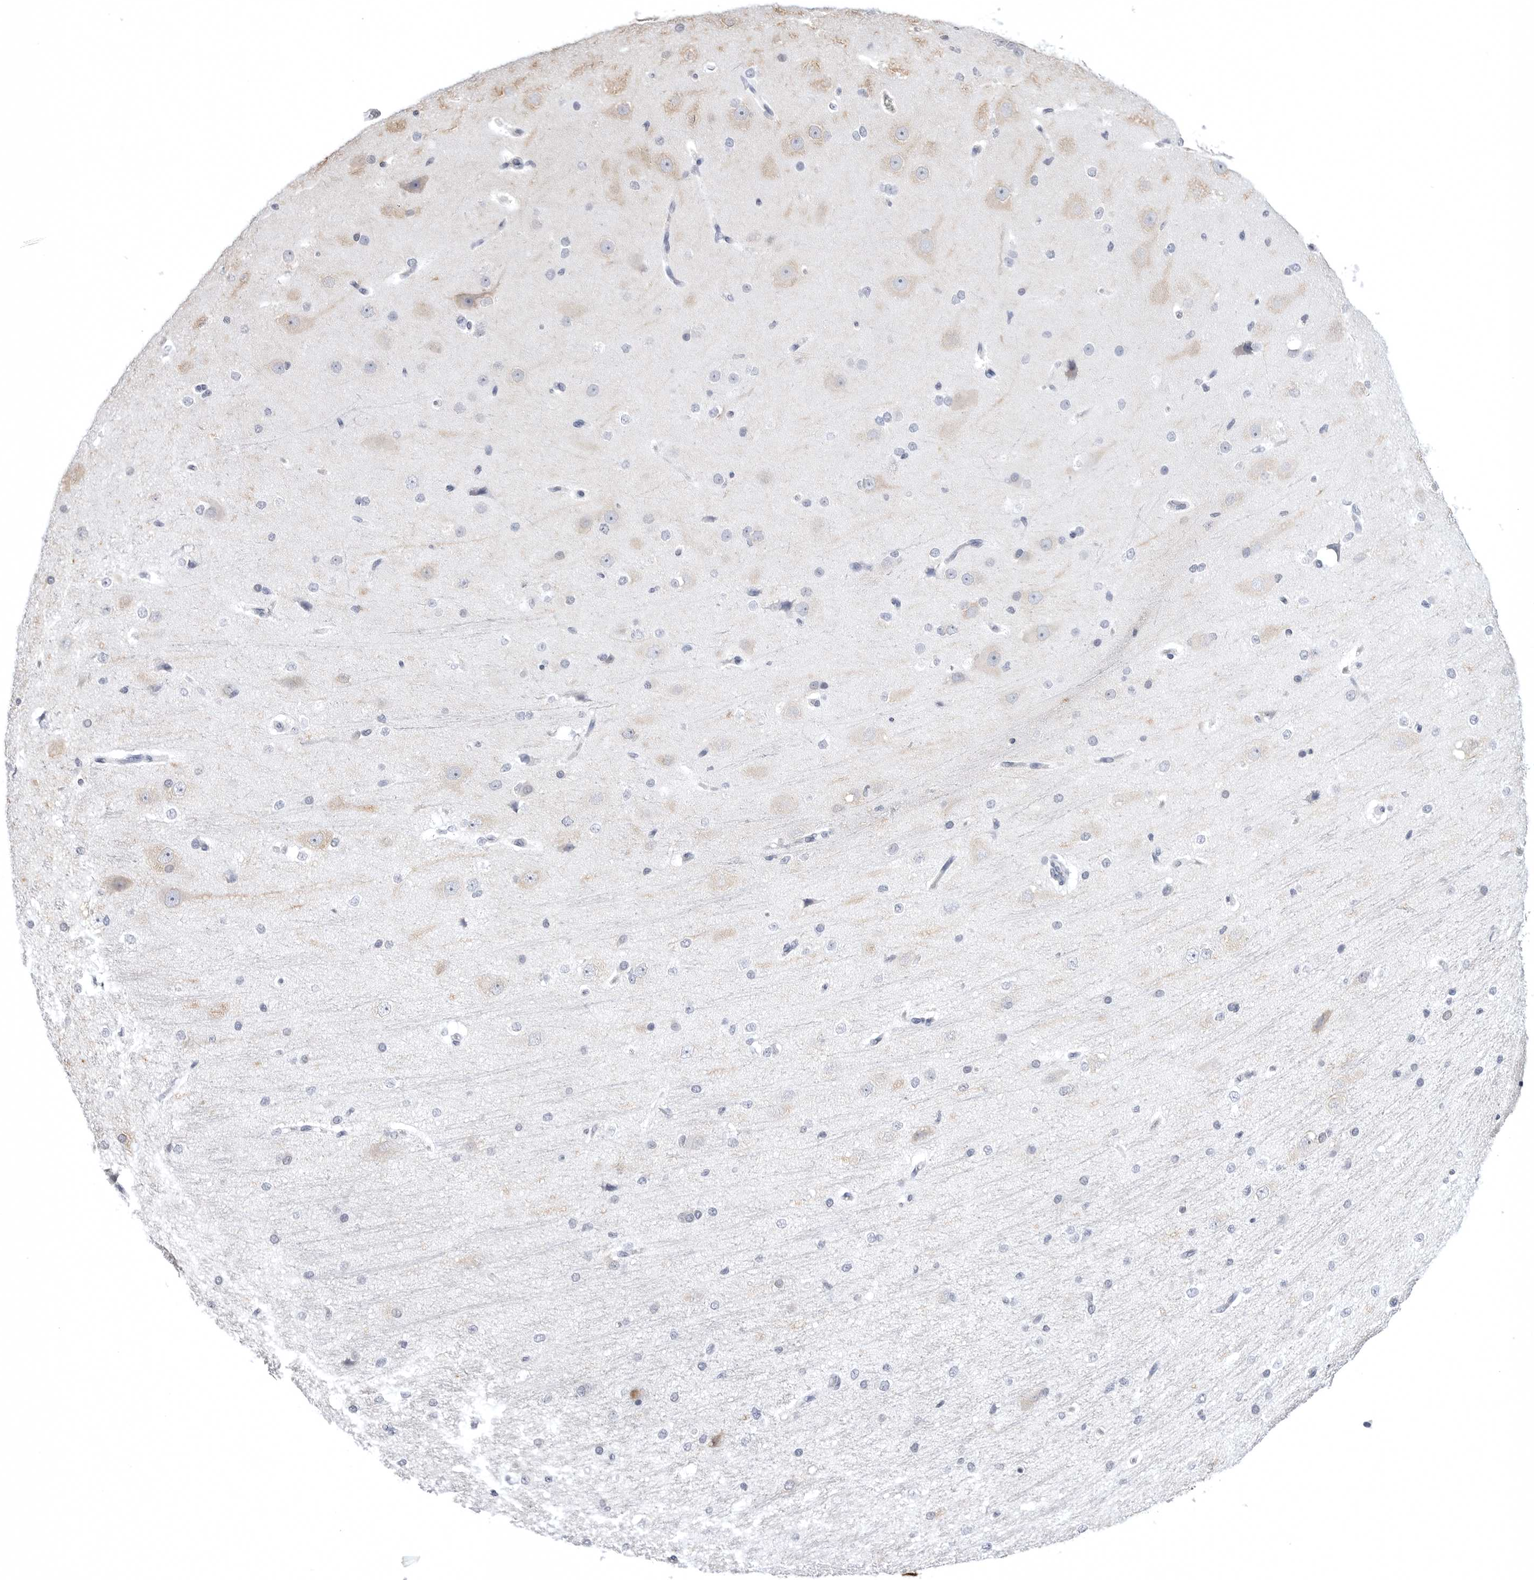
{"staining": {"intensity": "negative", "quantity": "none", "location": "none"}, "tissue": "cerebral cortex", "cell_type": "Endothelial cells", "image_type": "normal", "snomed": [{"axis": "morphology", "description": "Normal tissue, NOS"}, {"axis": "morphology", "description": "Developmental malformation"}, {"axis": "topography", "description": "Cerebral cortex"}], "caption": "Immunohistochemistry (IHC) micrograph of benign human cerebral cortex stained for a protein (brown), which exhibits no staining in endothelial cells.", "gene": "STAP2", "patient": {"sex": "female", "age": 30}}